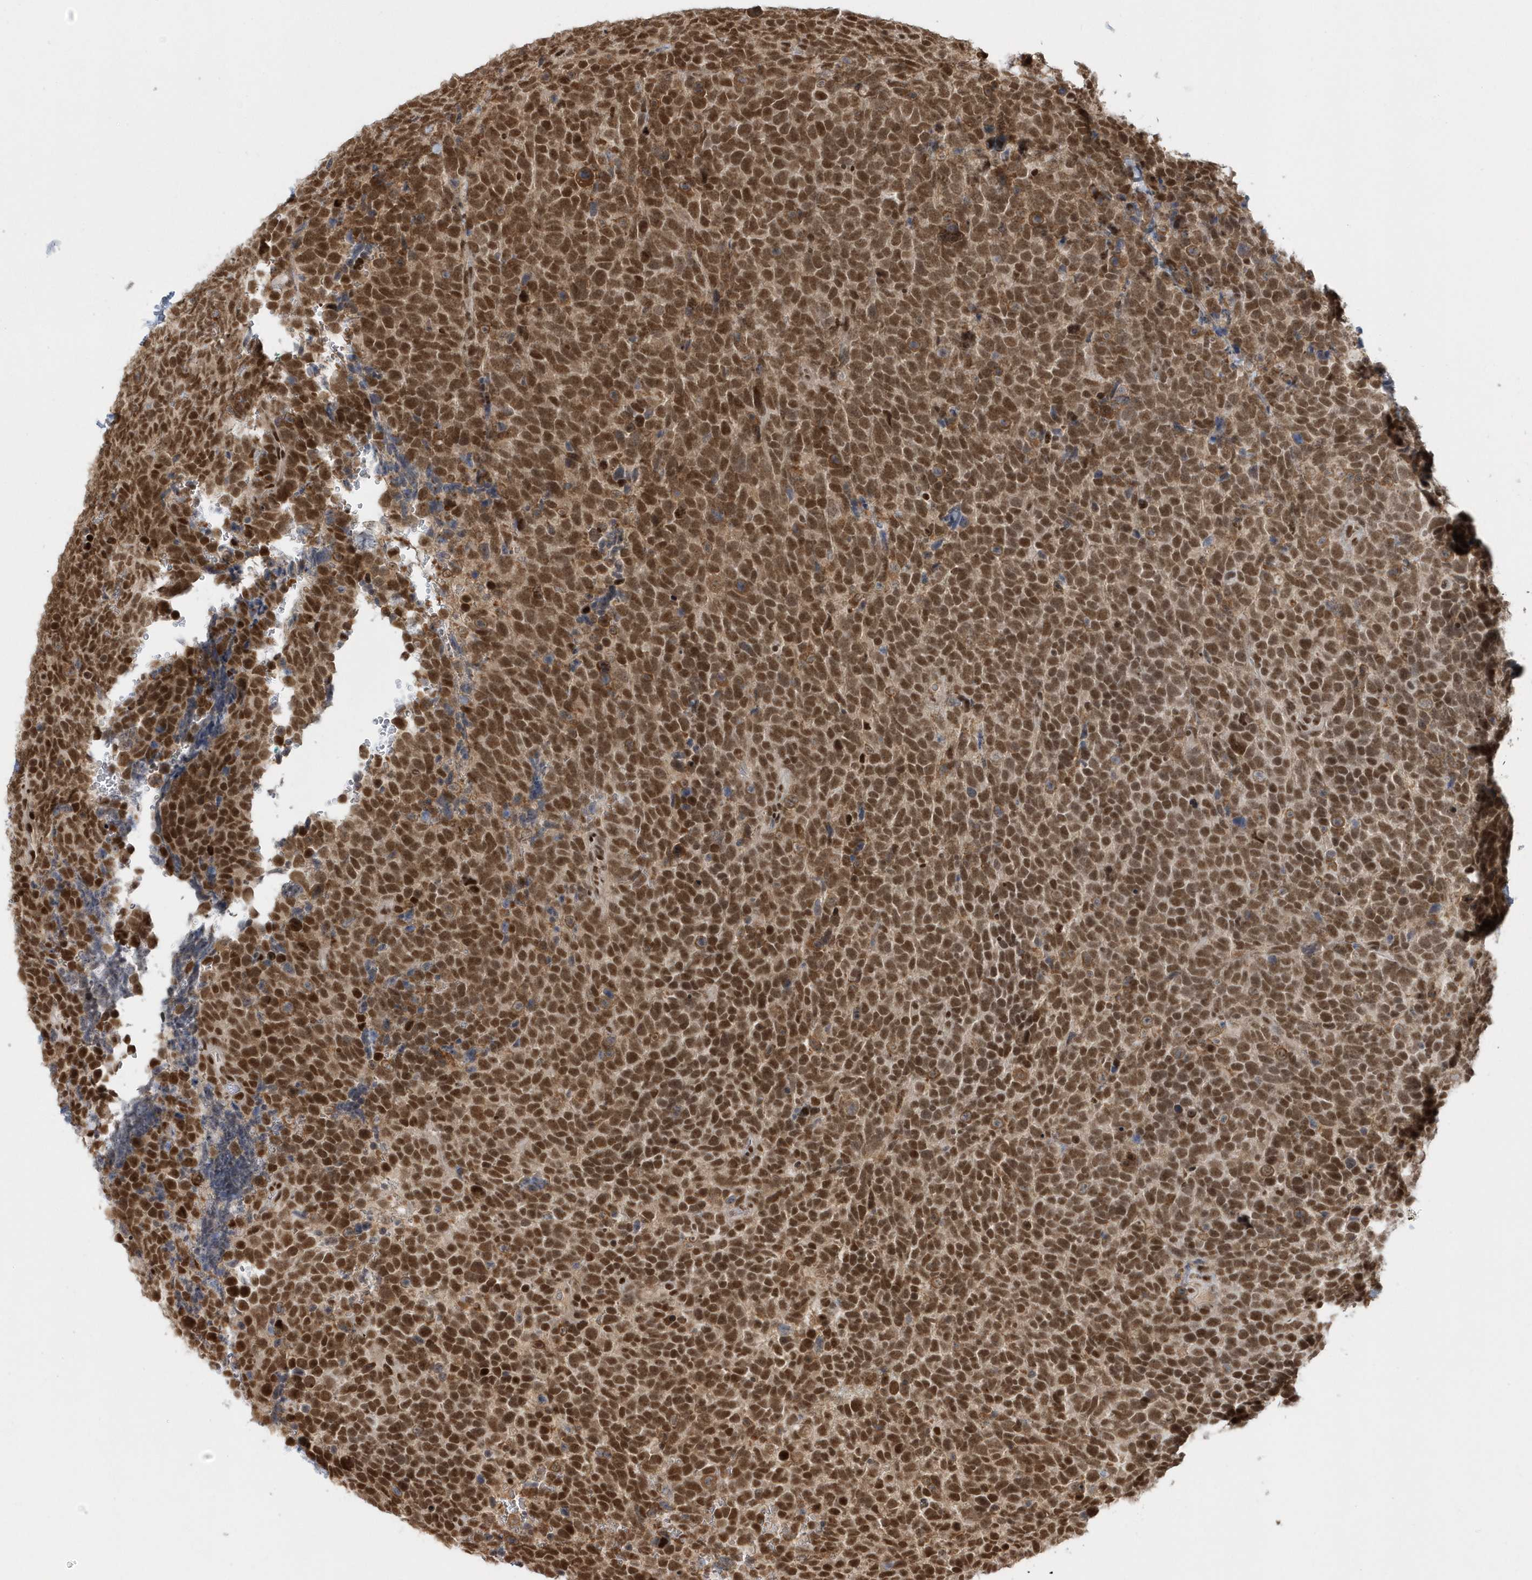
{"staining": {"intensity": "strong", "quantity": ">75%", "location": "nuclear"}, "tissue": "urothelial cancer", "cell_type": "Tumor cells", "image_type": "cancer", "snomed": [{"axis": "morphology", "description": "Urothelial carcinoma, High grade"}, {"axis": "topography", "description": "Urinary bladder"}], "caption": "A histopathology image of high-grade urothelial carcinoma stained for a protein exhibits strong nuclear brown staining in tumor cells. (DAB = brown stain, brightfield microscopy at high magnification).", "gene": "SEPHS1", "patient": {"sex": "female", "age": 82}}